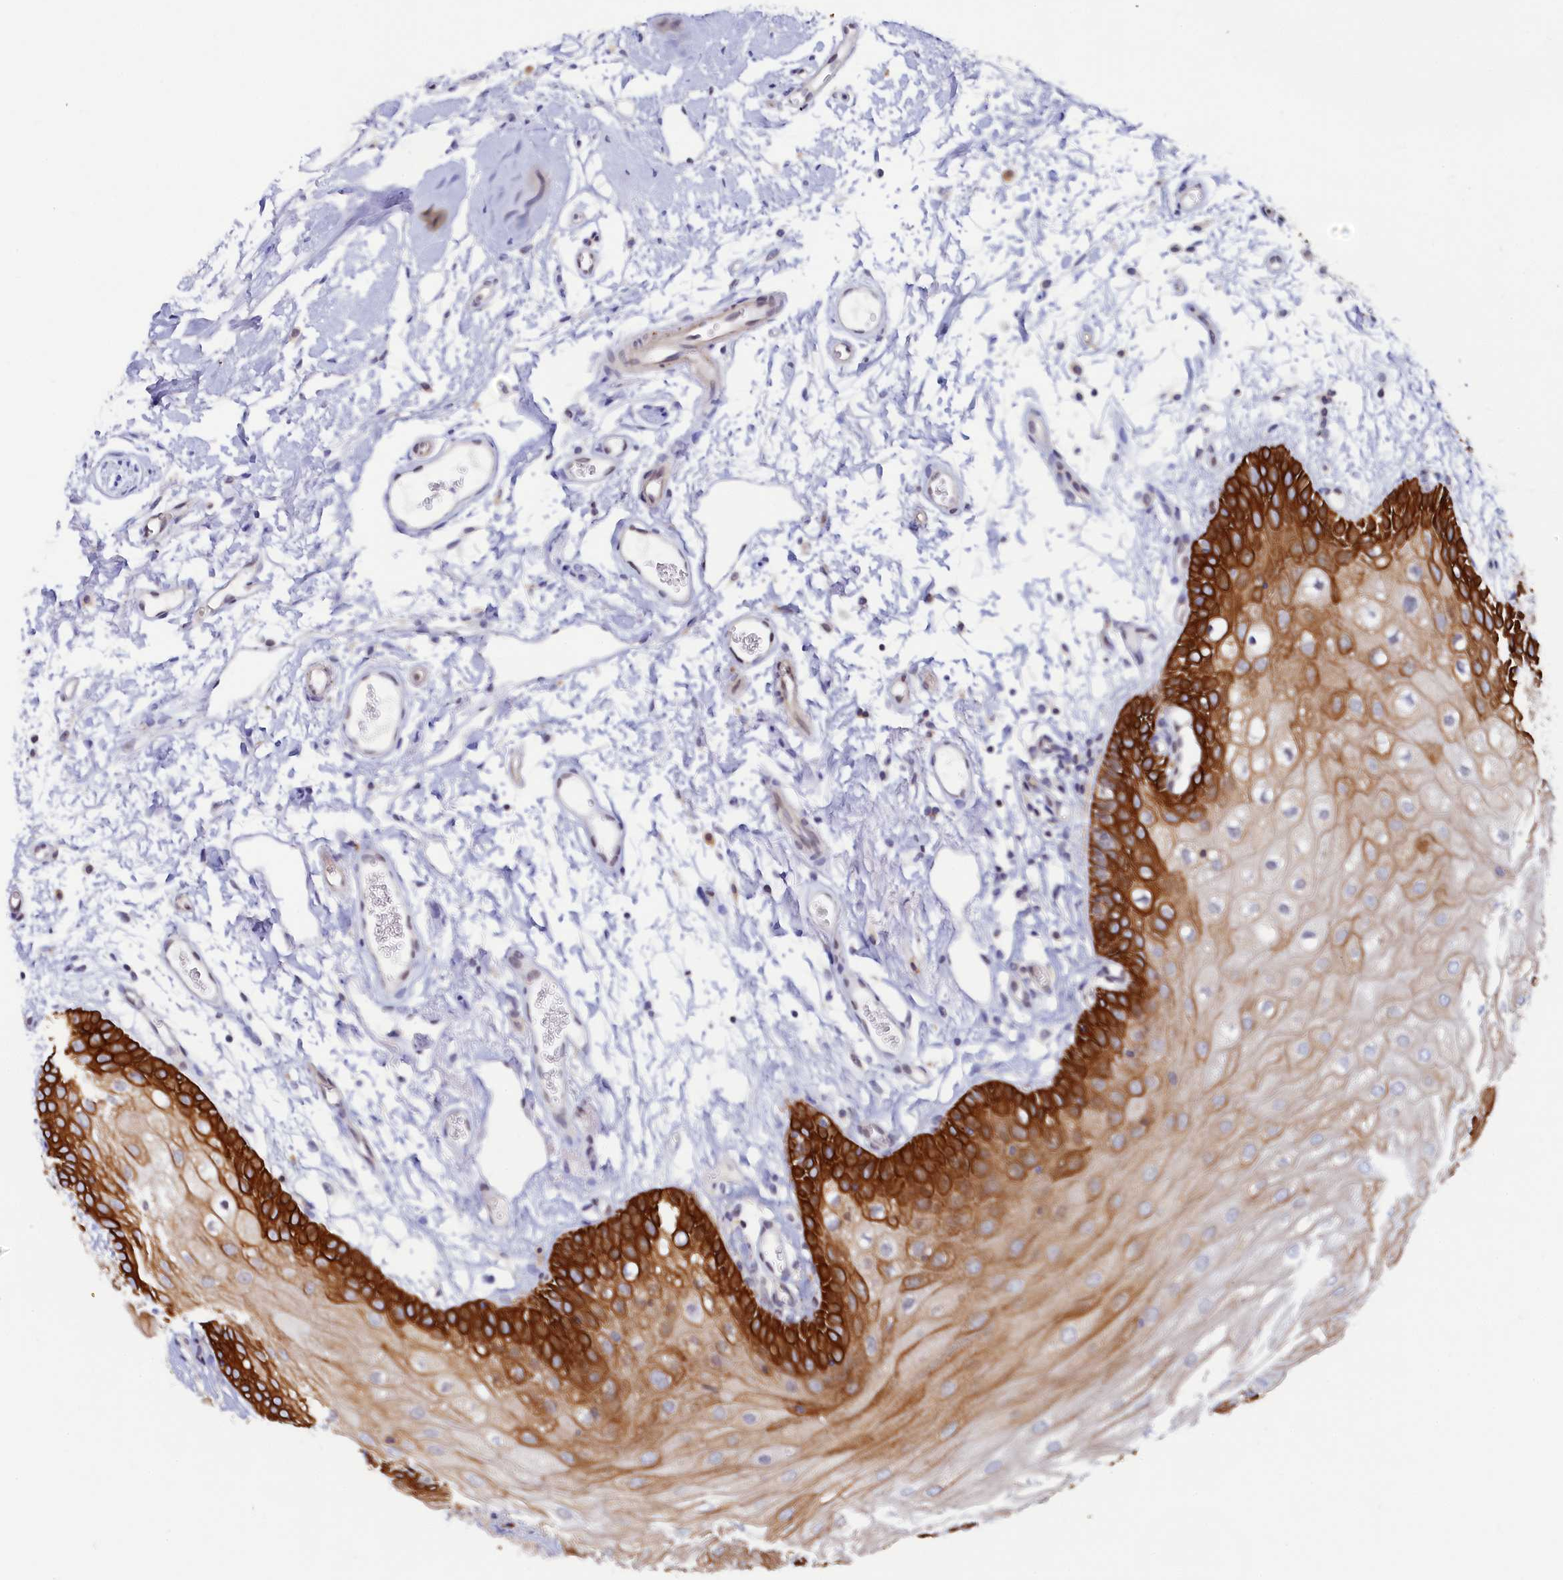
{"staining": {"intensity": "strong", "quantity": "25%-75%", "location": "cytoplasmic/membranous"}, "tissue": "oral mucosa", "cell_type": "Squamous epithelial cells", "image_type": "normal", "snomed": [{"axis": "morphology", "description": "Normal tissue, NOS"}, {"axis": "topography", "description": "Oral tissue"}, {"axis": "topography", "description": "Tounge, NOS"}], "caption": "A photomicrograph showing strong cytoplasmic/membranous positivity in about 25%-75% of squamous epithelial cells in normal oral mucosa, as visualized by brown immunohistochemical staining.", "gene": "ASTE1", "patient": {"sex": "female", "age": 73}}